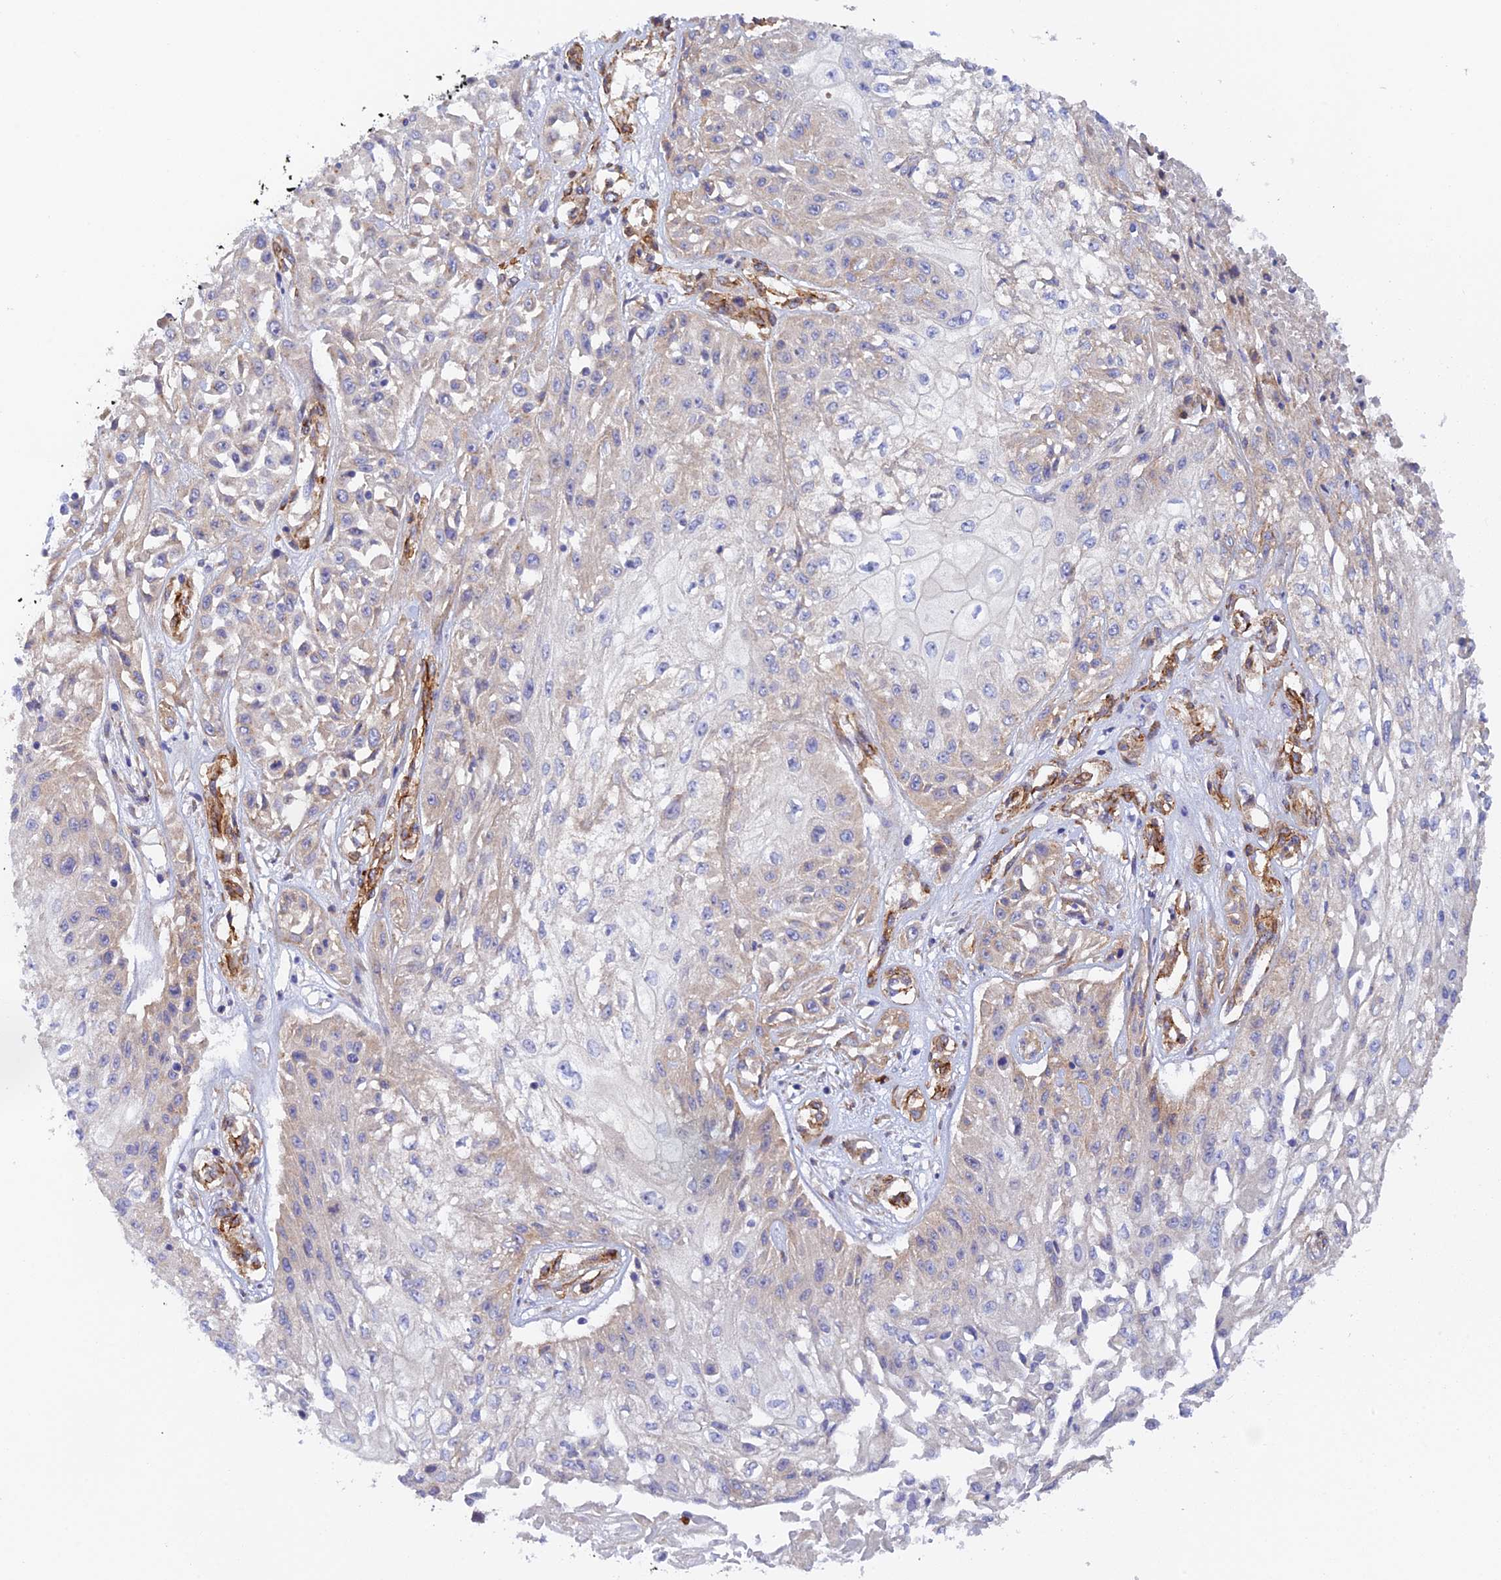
{"staining": {"intensity": "weak", "quantity": "<25%", "location": "cytoplasmic/membranous"}, "tissue": "skin cancer", "cell_type": "Tumor cells", "image_type": "cancer", "snomed": [{"axis": "morphology", "description": "Squamous cell carcinoma, NOS"}, {"axis": "morphology", "description": "Squamous cell carcinoma, metastatic, NOS"}, {"axis": "topography", "description": "Skin"}, {"axis": "topography", "description": "Lymph node"}], "caption": "High magnification brightfield microscopy of skin cancer (squamous cell carcinoma) stained with DAB (3,3'-diaminobenzidine) (brown) and counterstained with hematoxylin (blue): tumor cells show no significant expression. The staining is performed using DAB brown chromogen with nuclei counter-stained in using hematoxylin.", "gene": "MYO9A", "patient": {"sex": "male", "age": 75}}